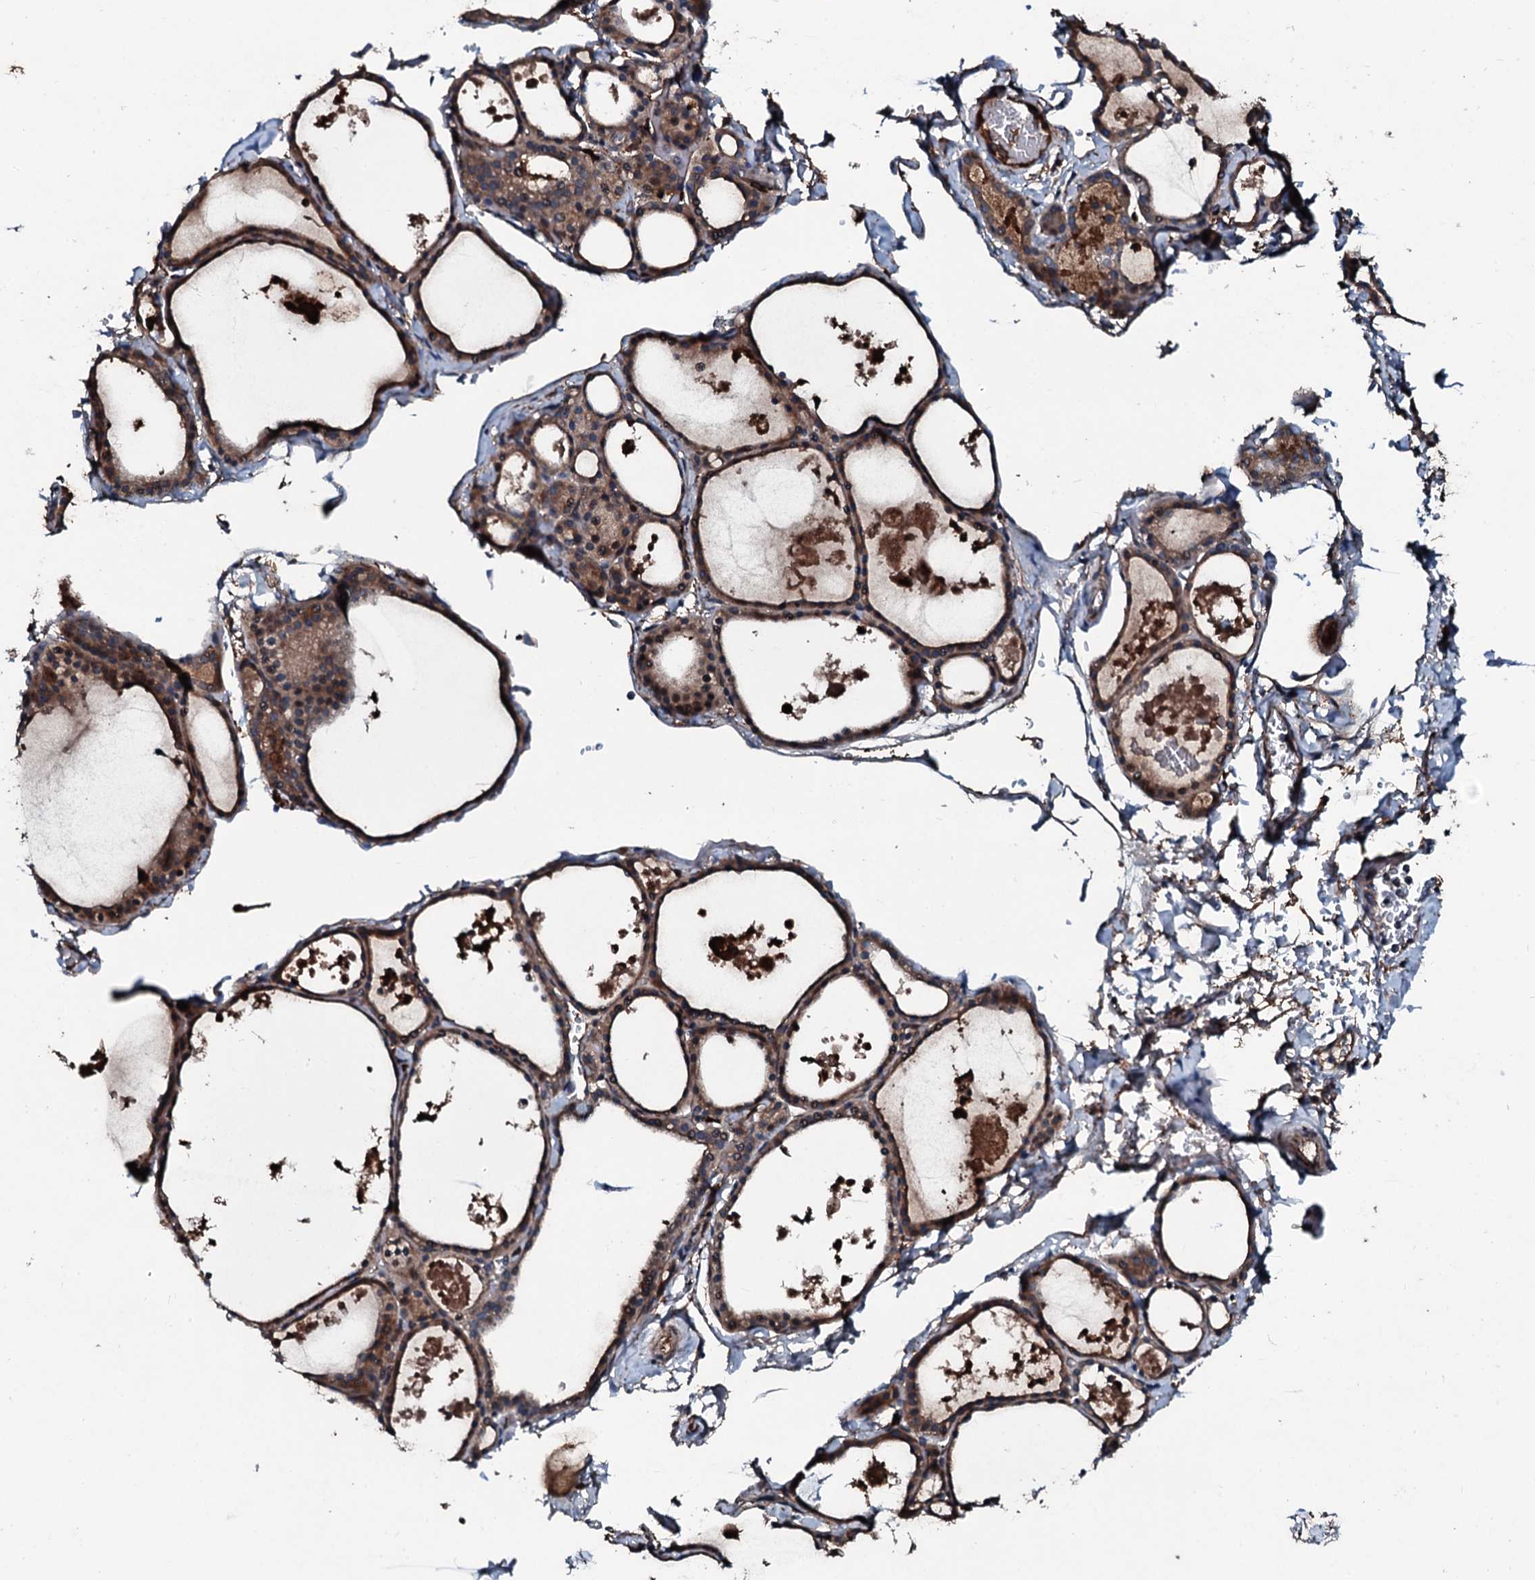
{"staining": {"intensity": "moderate", "quantity": ">75%", "location": "cytoplasmic/membranous"}, "tissue": "thyroid gland", "cell_type": "Glandular cells", "image_type": "normal", "snomed": [{"axis": "morphology", "description": "Normal tissue, NOS"}, {"axis": "topography", "description": "Thyroid gland"}], "caption": "DAB immunohistochemical staining of normal human thyroid gland shows moderate cytoplasmic/membranous protein positivity in about >75% of glandular cells.", "gene": "AARS1", "patient": {"sex": "male", "age": 56}}